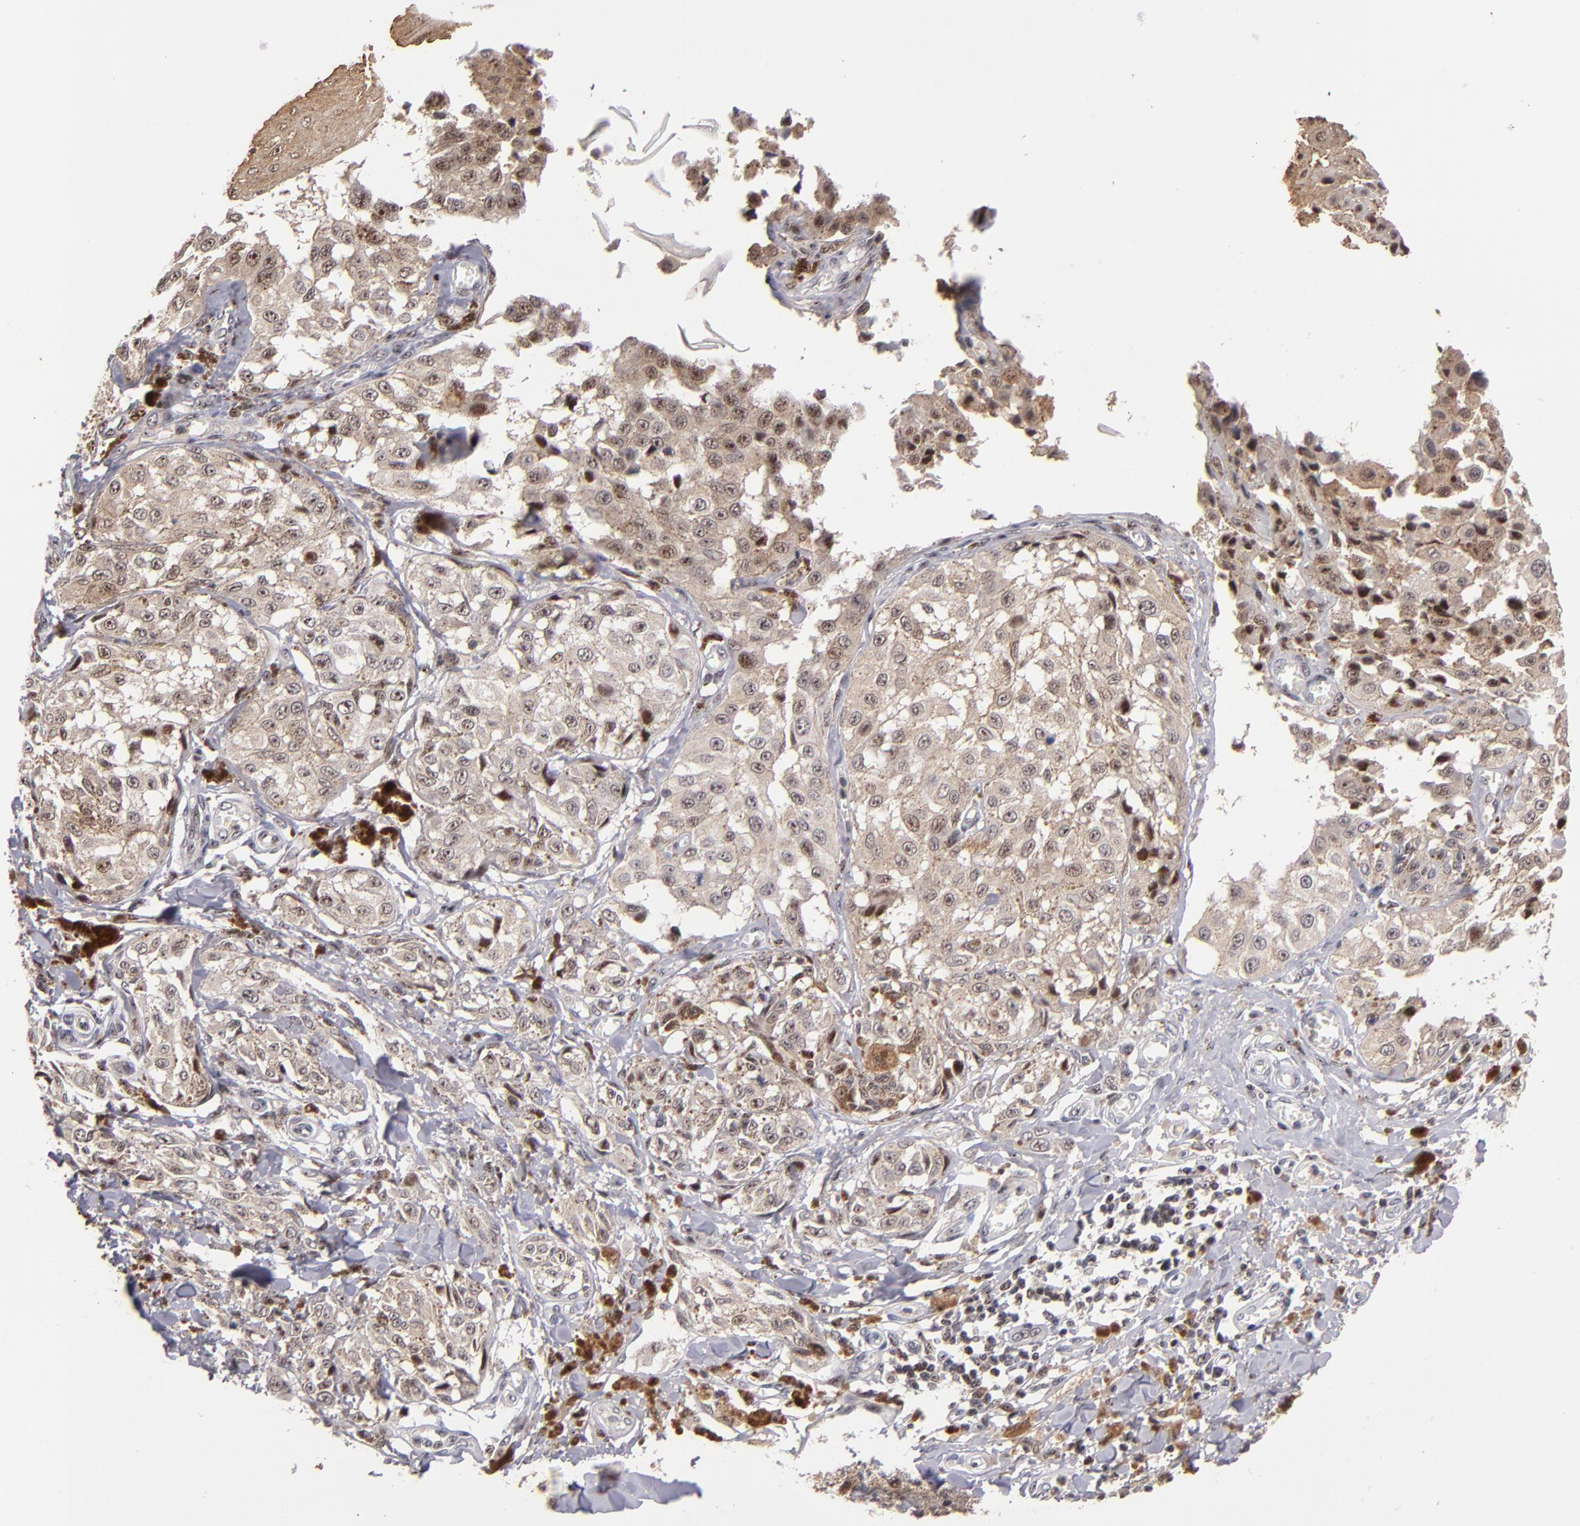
{"staining": {"intensity": "weak", "quantity": ">75%", "location": "cytoplasmic/membranous"}, "tissue": "melanoma", "cell_type": "Tumor cells", "image_type": "cancer", "snomed": [{"axis": "morphology", "description": "Malignant melanoma, NOS"}, {"axis": "topography", "description": "Skin"}], "caption": "Melanoma tissue displays weak cytoplasmic/membranous staining in approximately >75% of tumor cells", "gene": "PCNX4", "patient": {"sex": "female", "age": 82}}